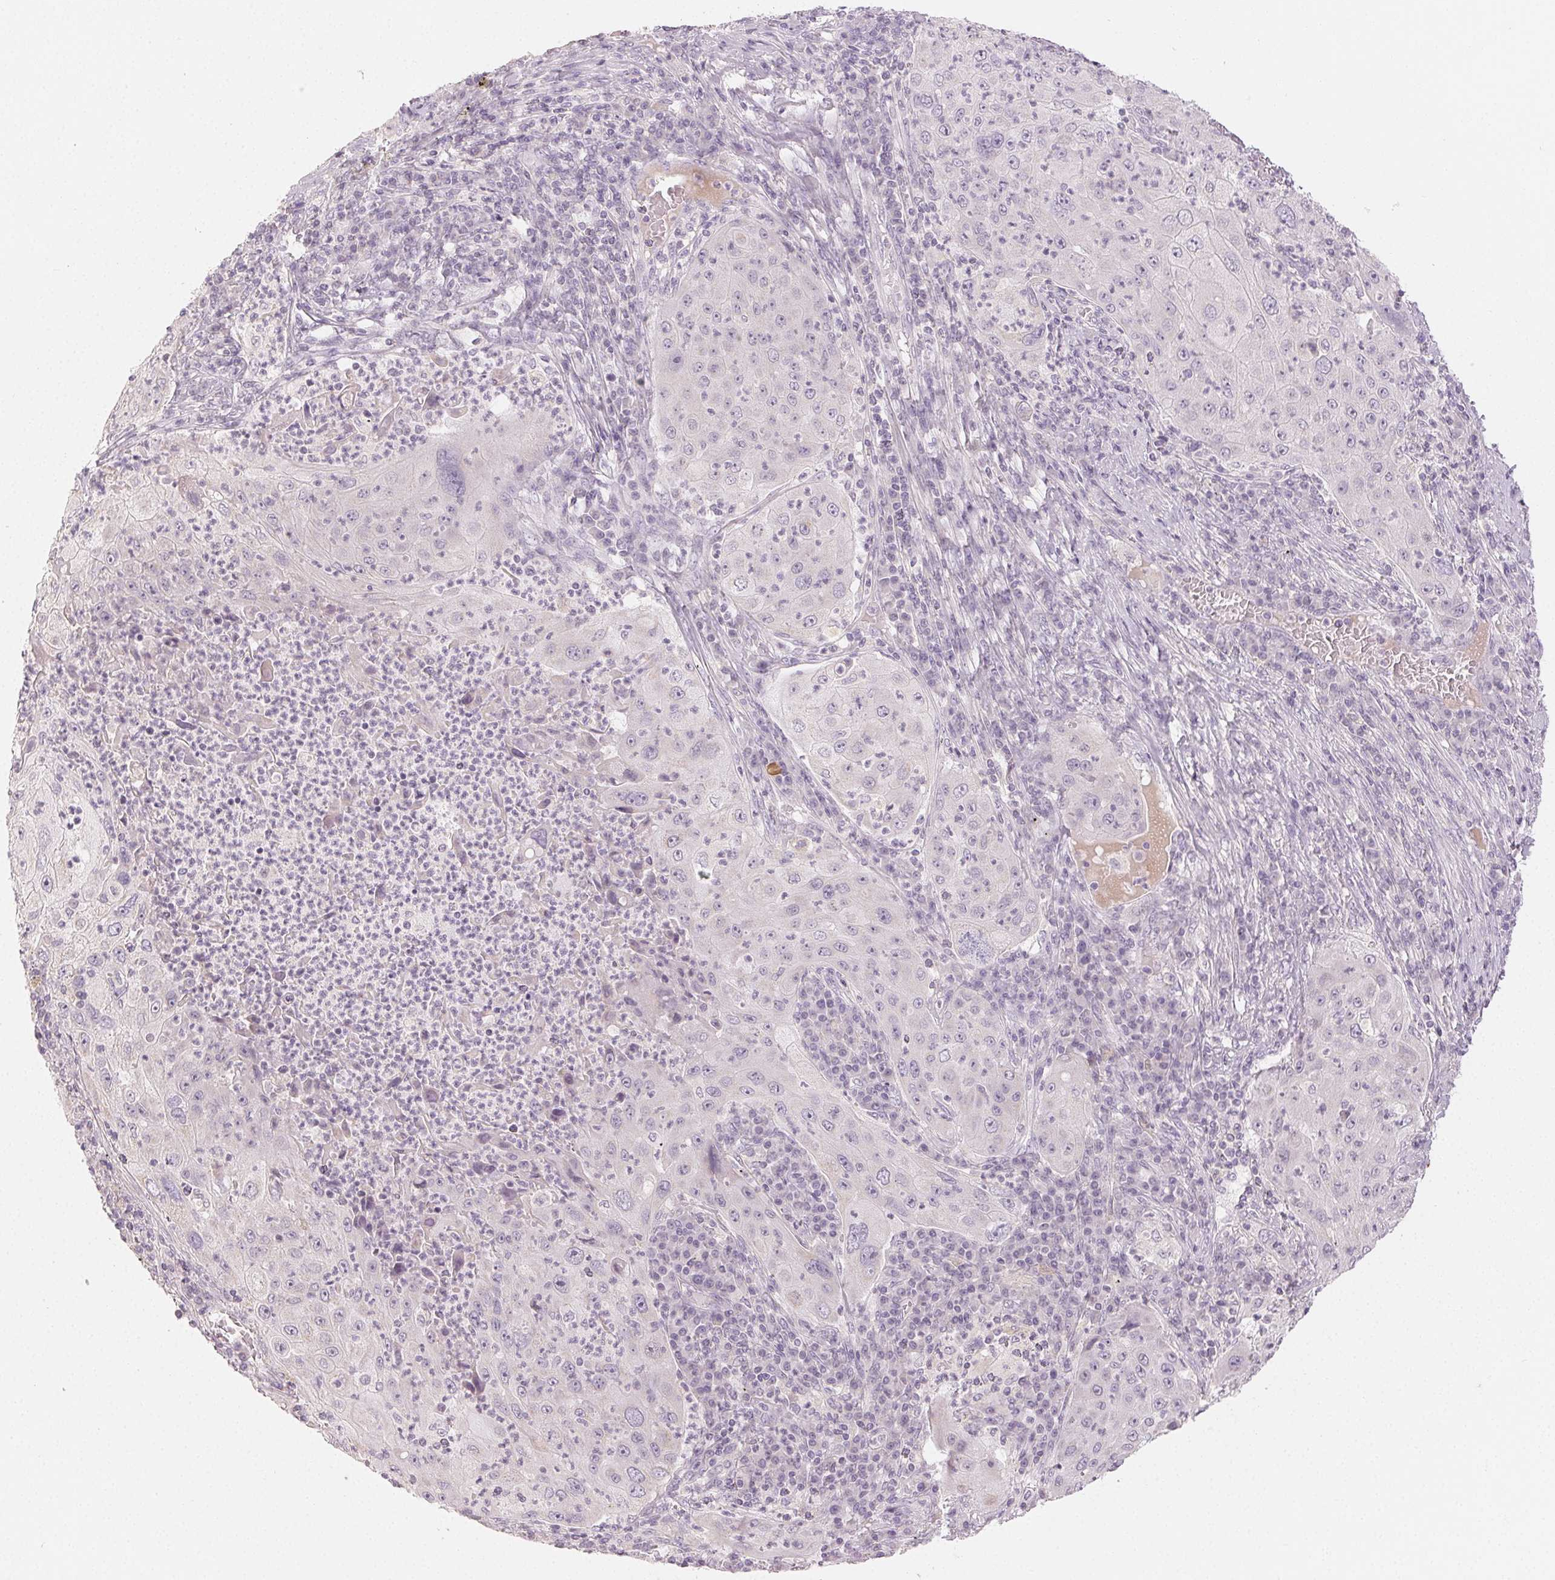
{"staining": {"intensity": "negative", "quantity": "none", "location": "none"}, "tissue": "lung cancer", "cell_type": "Tumor cells", "image_type": "cancer", "snomed": [{"axis": "morphology", "description": "Squamous cell carcinoma, NOS"}, {"axis": "topography", "description": "Lung"}], "caption": "A photomicrograph of human squamous cell carcinoma (lung) is negative for staining in tumor cells.", "gene": "LVRN", "patient": {"sex": "female", "age": 59}}